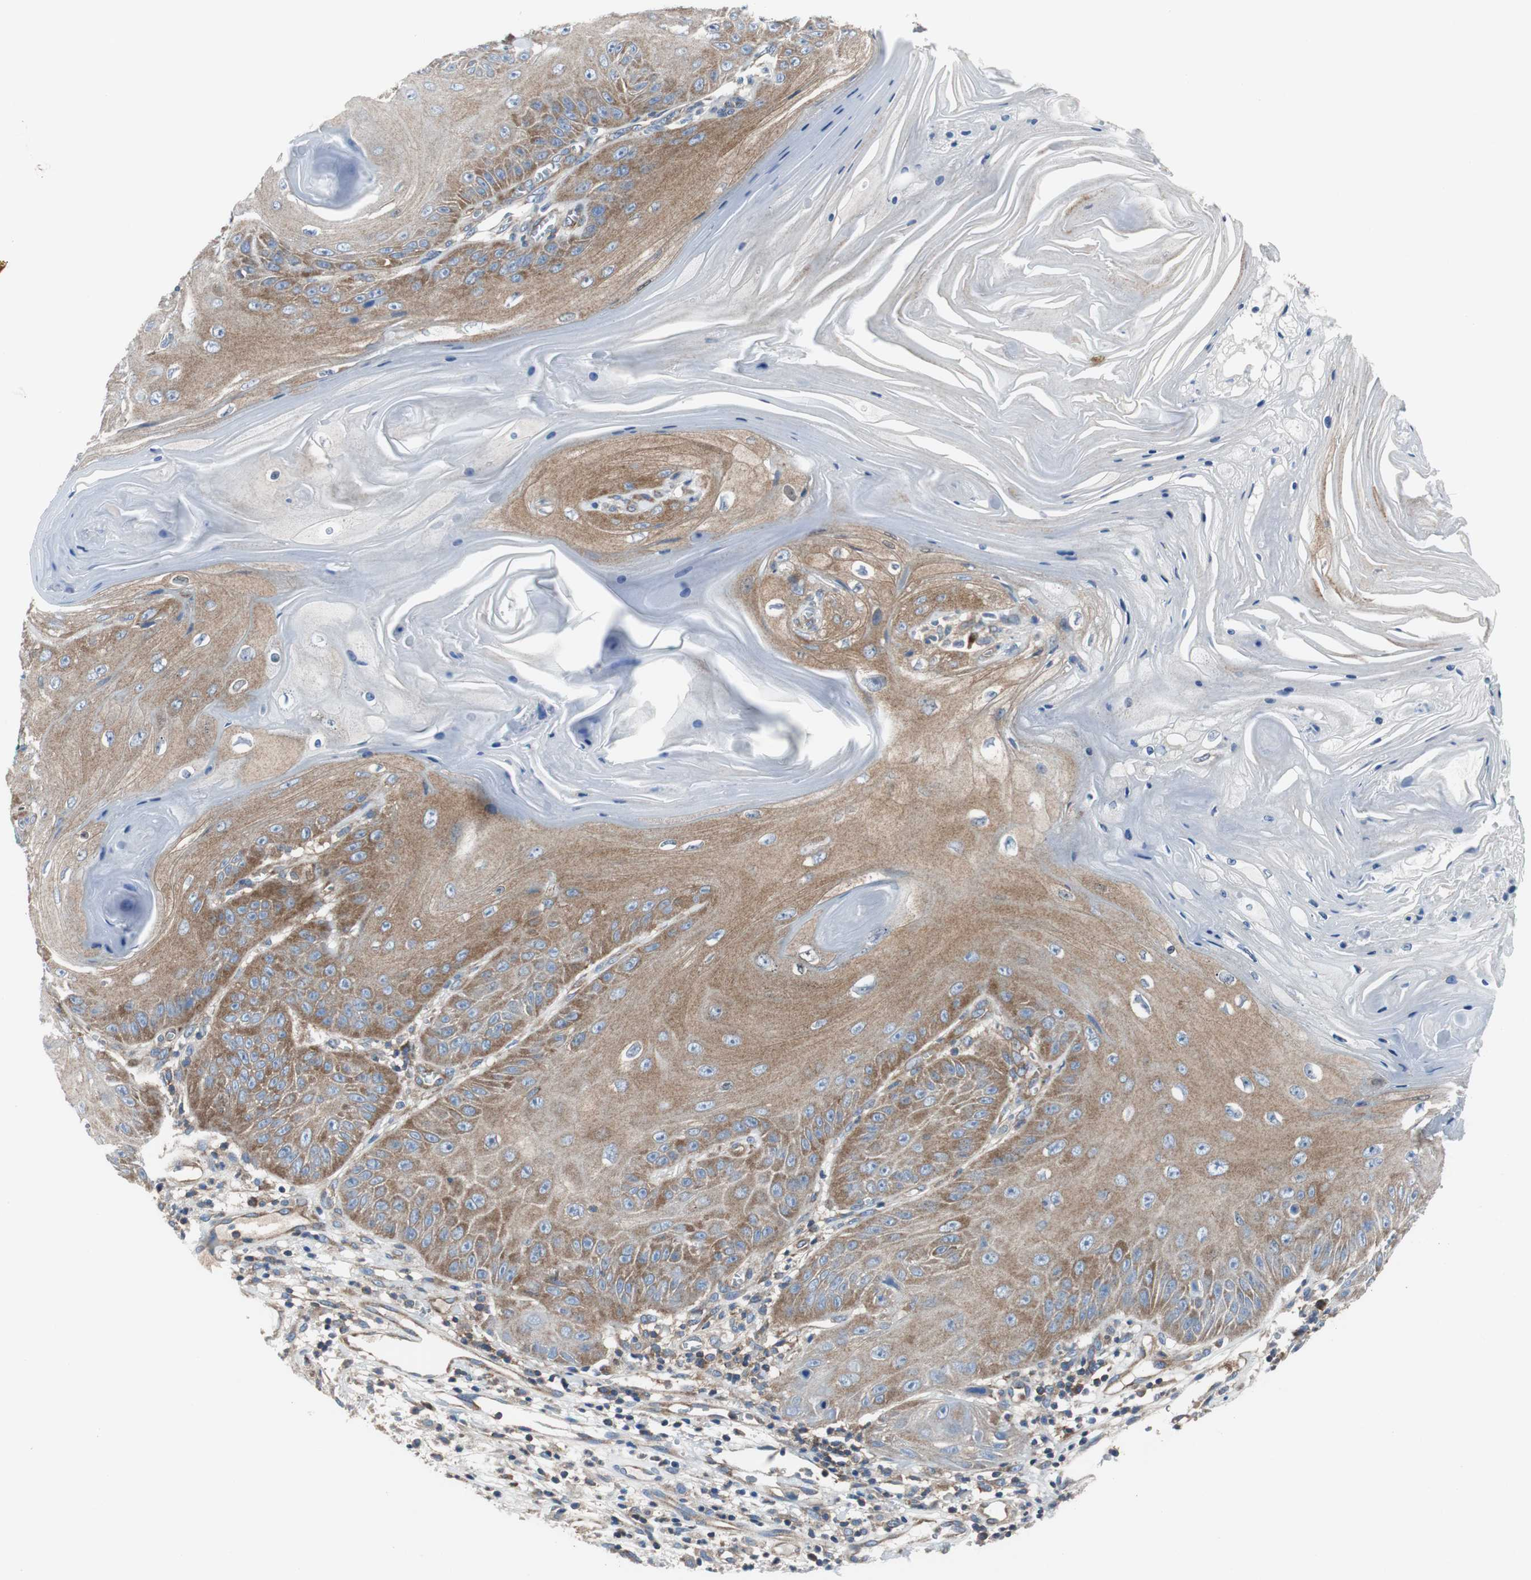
{"staining": {"intensity": "moderate", "quantity": ">75%", "location": "cytoplasmic/membranous"}, "tissue": "skin cancer", "cell_type": "Tumor cells", "image_type": "cancer", "snomed": [{"axis": "morphology", "description": "Squamous cell carcinoma, NOS"}, {"axis": "topography", "description": "Skin"}], "caption": "This is a histology image of immunohistochemistry (IHC) staining of skin squamous cell carcinoma, which shows moderate staining in the cytoplasmic/membranous of tumor cells.", "gene": "BRAF", "patient": {"sex": "female", "age": 78}}